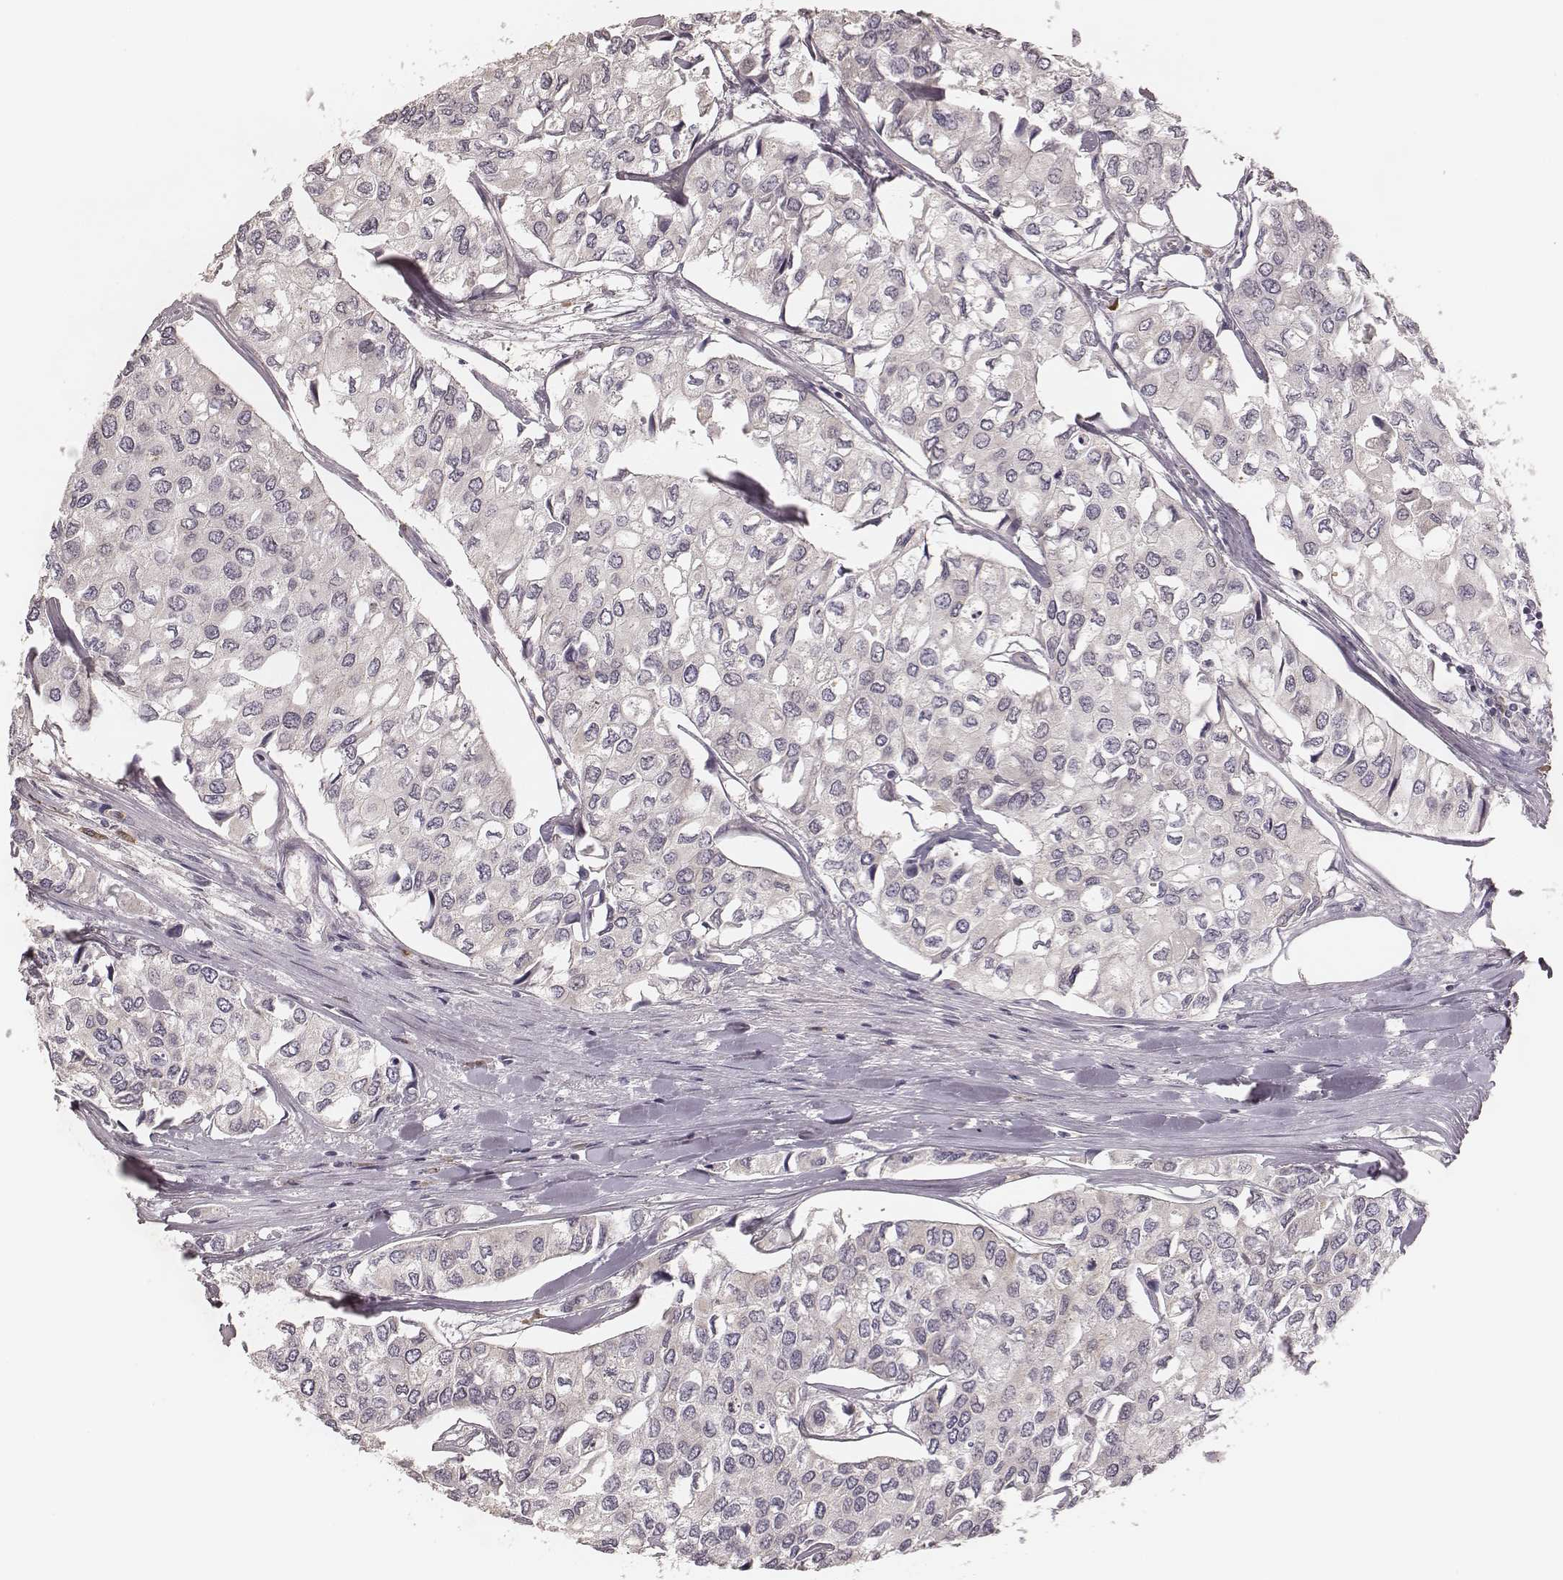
{"staining": {"intensity": "negative", "quantity": "none", "location": "none"}, "tissue": "urothelial cancer", "cell_type": "Tumor cells", "image_type": "cancer", "snomed": [{"axis": "morphology", "description": "Urothelial carcinoma, High grade"}, {"axis": "topography", "description": "Urinary bladder"}], "caption": "Tumor cells show no significant protein expression in high-grade urothelial carcinoma.", "gene": "P2RX5", "patient": {"sex": "male", "age": 73}}